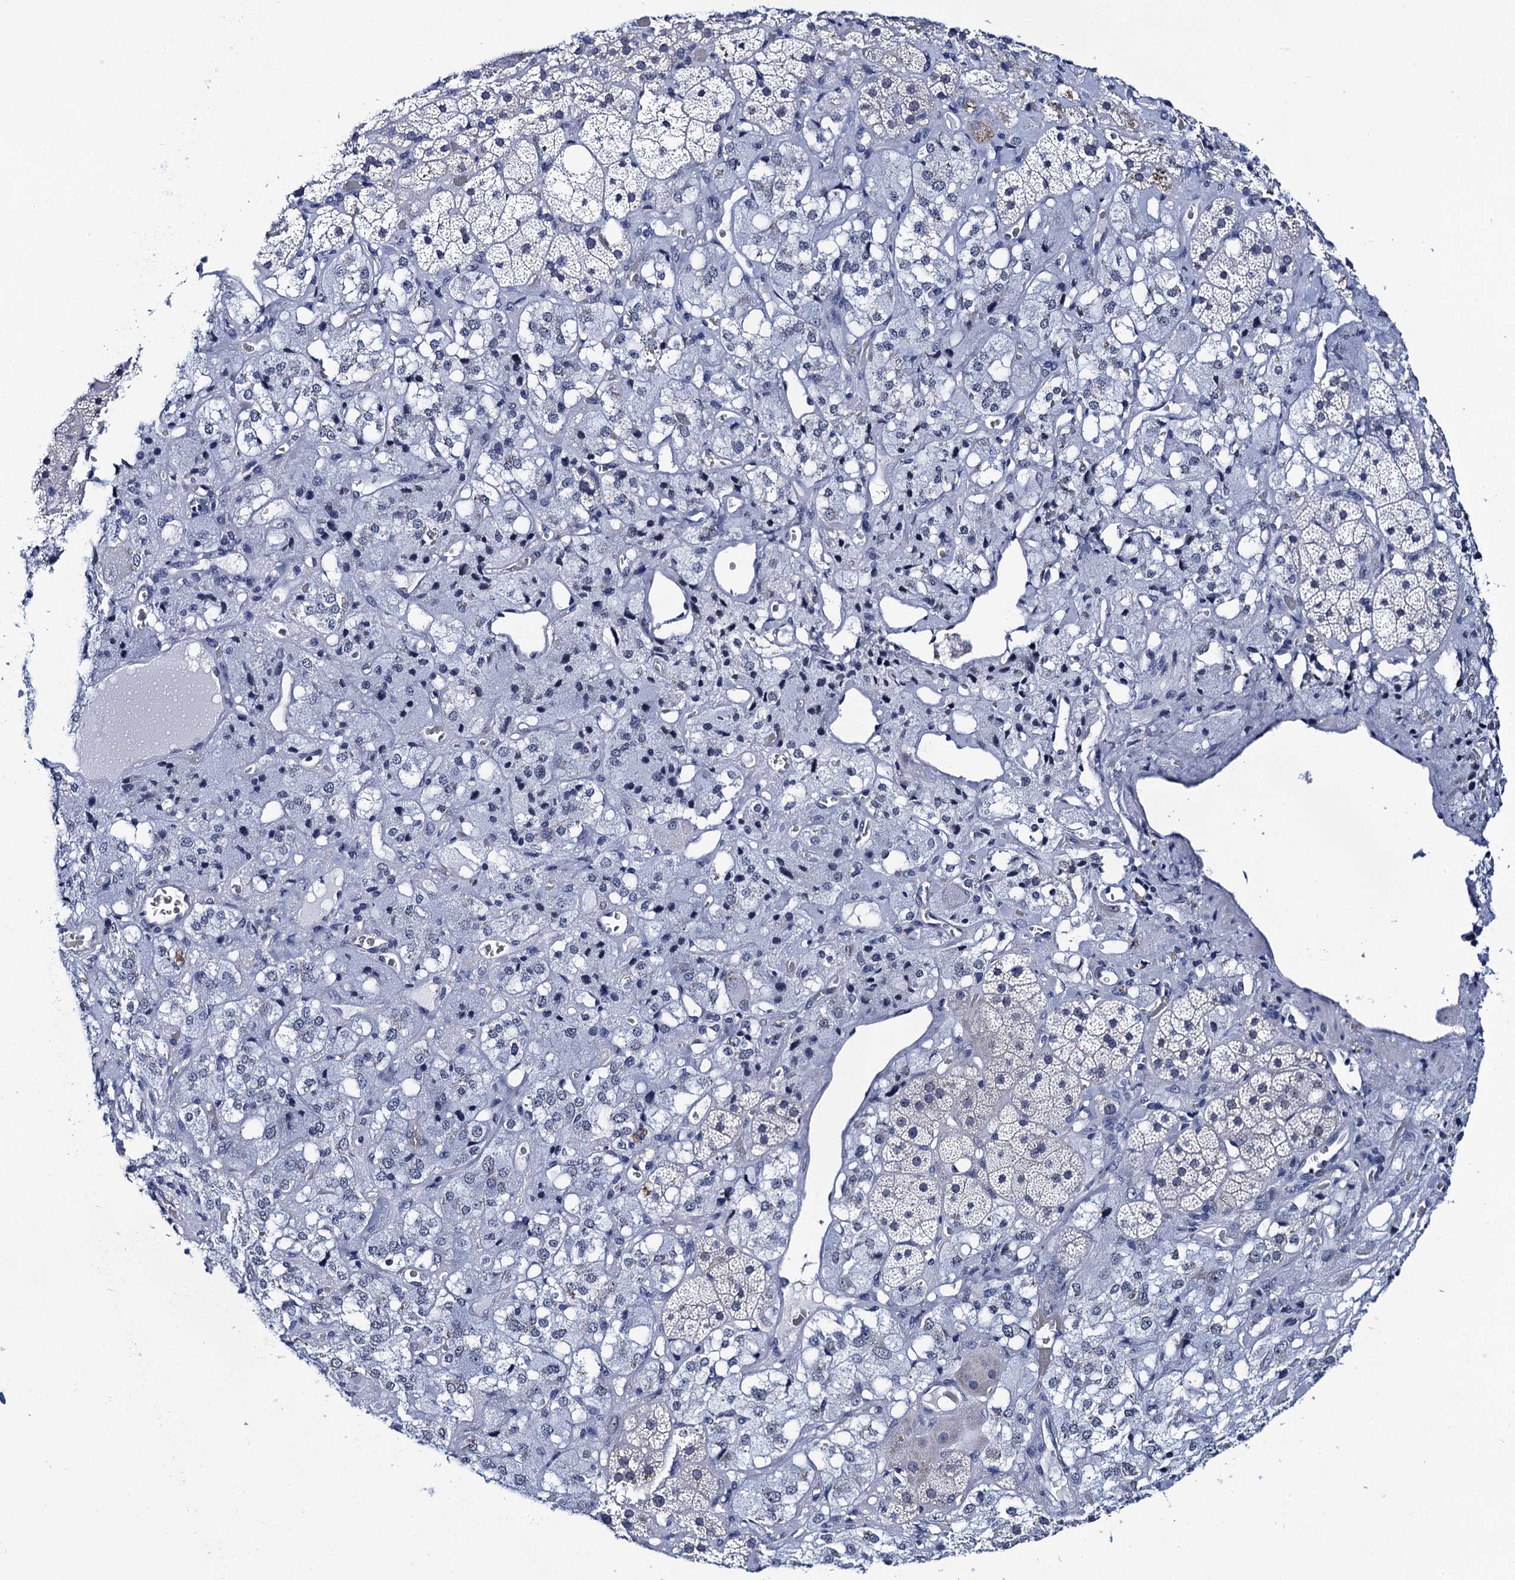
{"staining": {"intensity": "negative", "quantity": "none", "location": "none"}, "tissue": "adrenal gland", "cell_type": "Glandular cells", "image_type": "normal", "snomed": [{"axis": "morphology", "description": "Normal tissue, NOS"}, {"axis": "topography", "description": "Adrenal gland"}], "caption": "Image shows no significant protein staining in glandular cells of benign adrenal gland.", "gene": "C16orf87", "patient": {"sex": "male", "age": 57}}